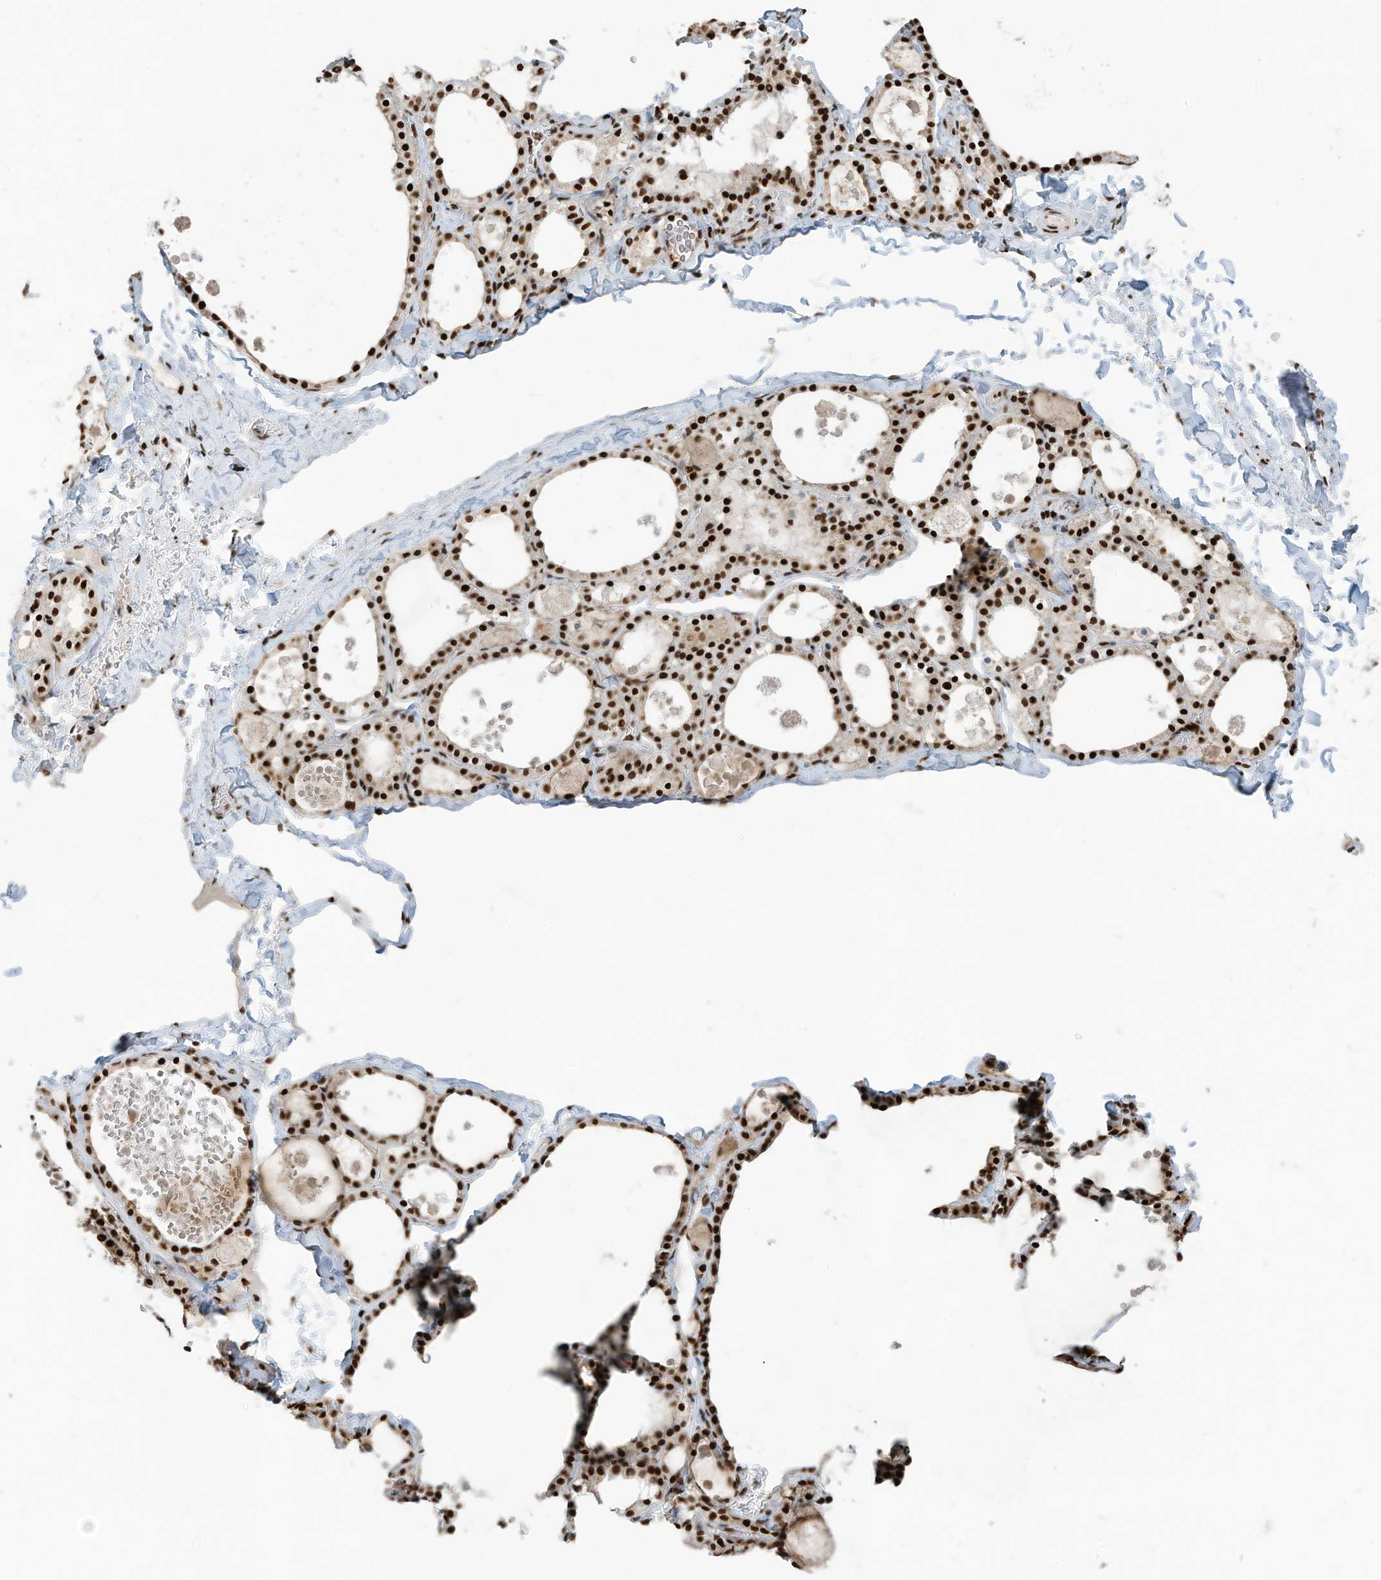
{"staining": {"intensity": "strong", "quantity": ">75%", "location": "nuclear"}, "tissue": "thyroid gland", "cell_type": "Glandular cells", "image_type": "normal", "snomed": [{"axis": "morphology", "description": "Normal tissue, NOS"}, {"axis": "topography", "description": "Thyroid gland"}], "caption": "Human thyroid gland stained for a protein (brown) exhibits strong nuclear positive expression in approximately >75% of glandular cells.", "gene": "SAMD15", "patient": {"sex": "male", "age": 56}}